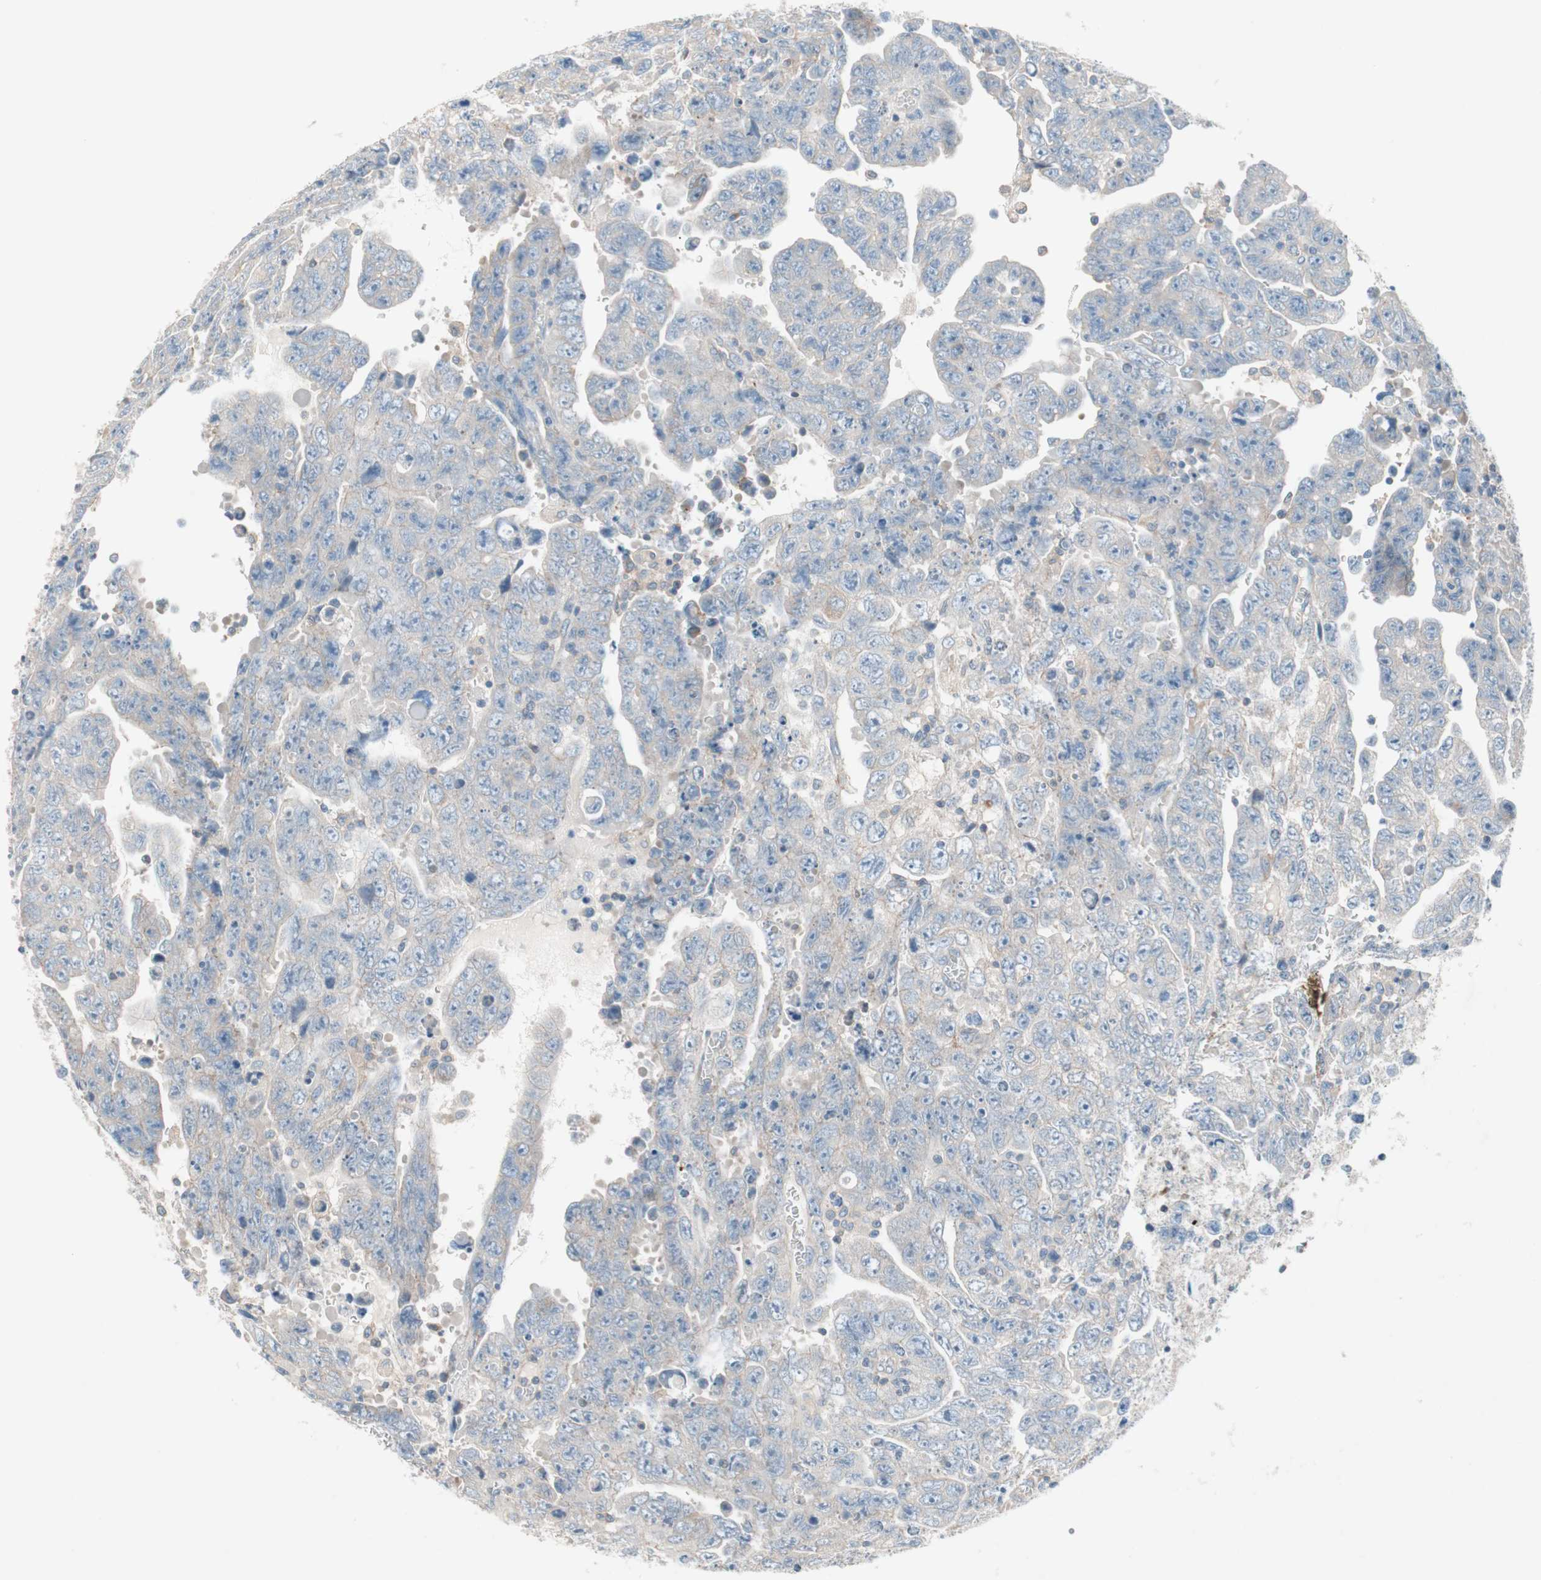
{"staining": {"intensity": "negative", "quantity": "none", "location": "none"}, "tissue": "testis cancer", "cell_type": "Tumor cells", "image_type": "cancer", "snomed": [{"axis": "morphology", "description": "Carcinoma, Embryonal, NOS"}, {"axis": "topography", "description": "Testis"}], "caption": "High power microscopy photomicrograph of an immunohistochemistry micrograph of testis cancer (embryonal carcinoma), revealing no significant expression in tumor cells. (DAB IHC with hematoxylin counter stain).", "gene": "GLUL", "patient": {"sex": "male", "age": 28}}